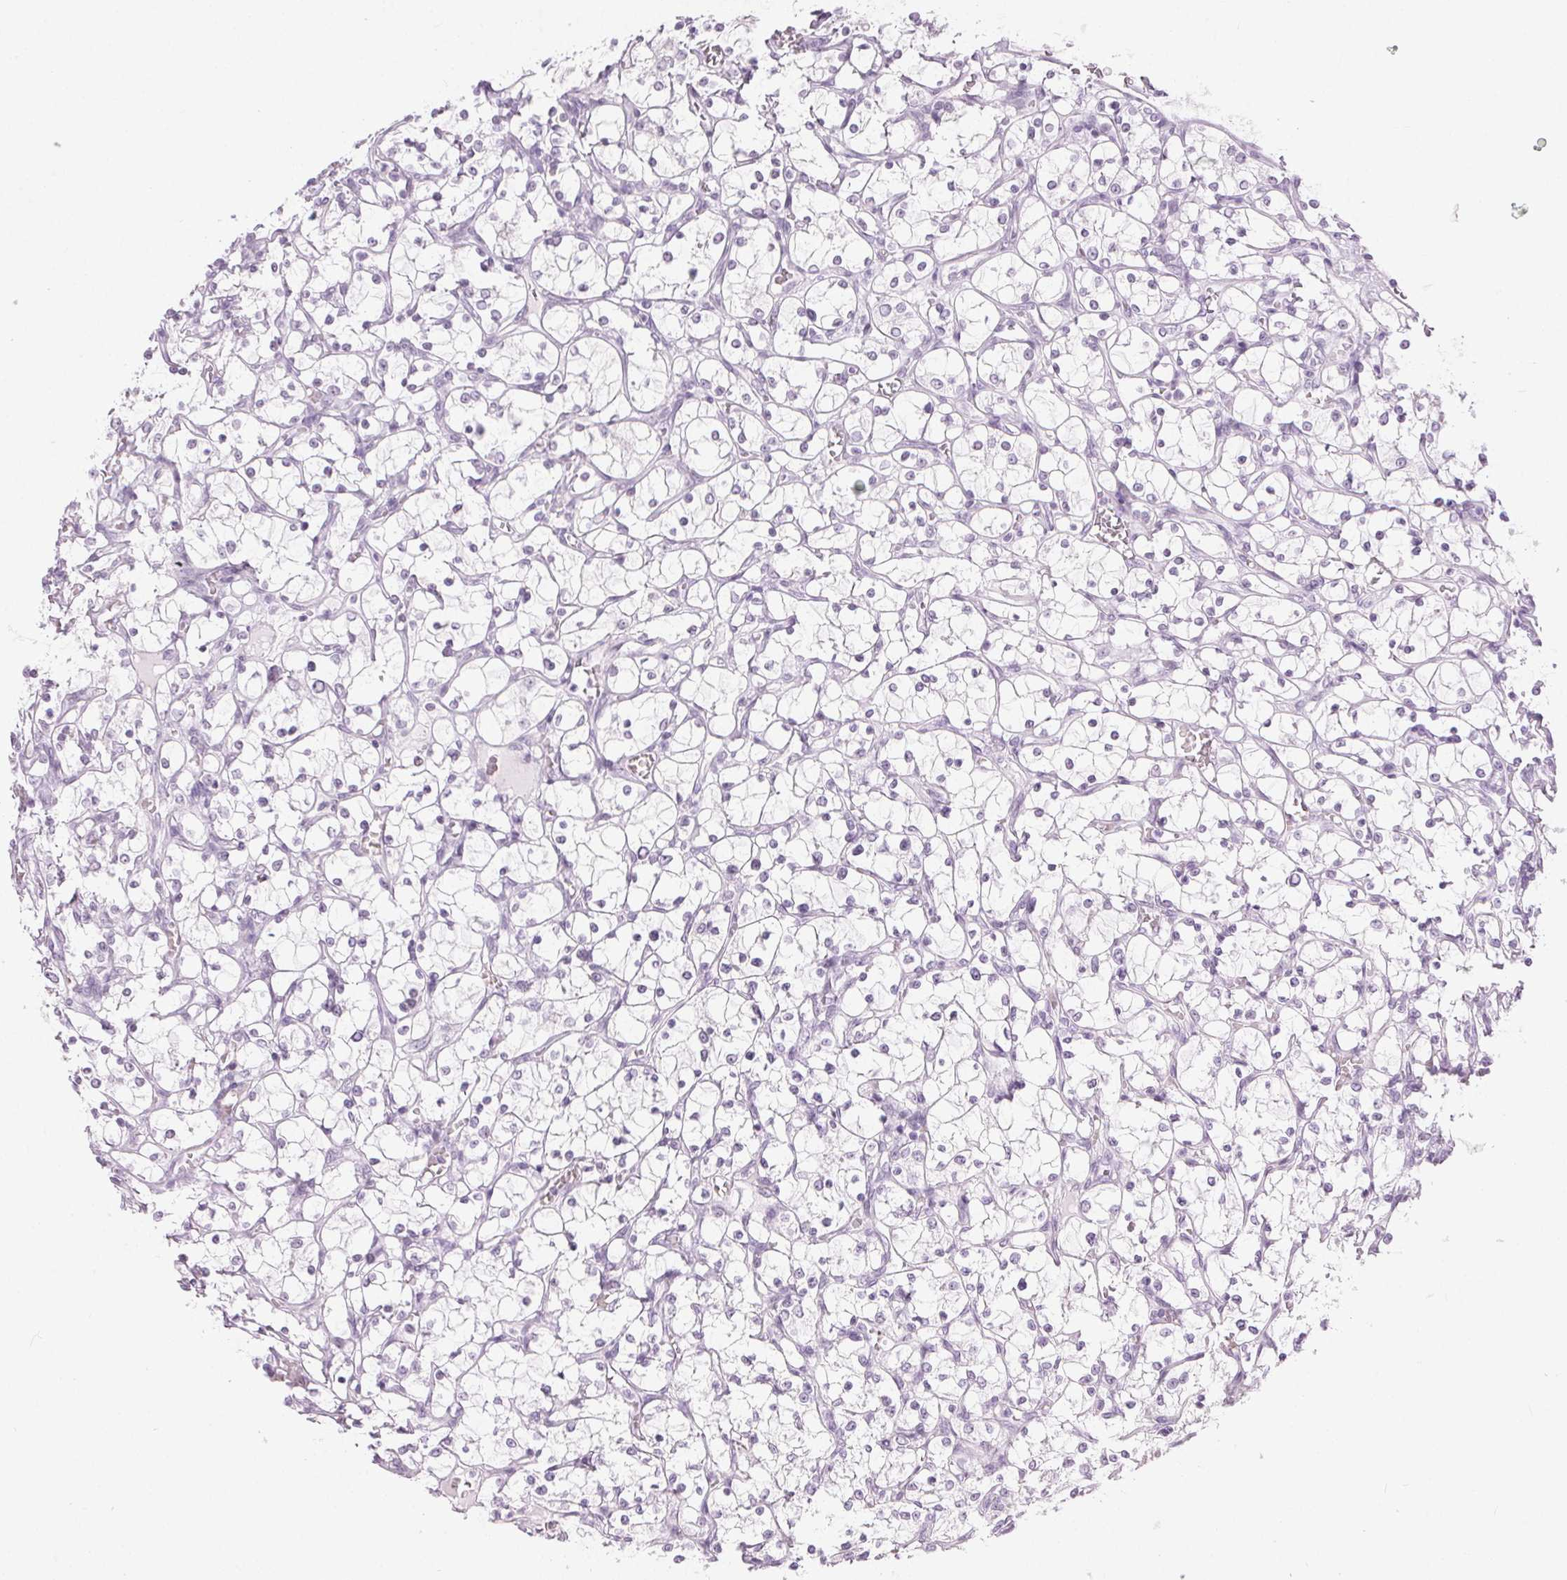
{"staining": {"intensity": "negative", "quantity": "none", "location": "none"}, "tissue": "renal cancer", "cell_type": "Tumor cells", "image_type": "cancer", "snomed": [{"axis": "morphology", "description": "Adenocarcinoma, NOS"}, {"axis": "topography", "description": "Kidney"}], "caption": "The micrograph shows no staining of tumor cells in renal cancer (adenocarcinoma). (DAB IHC with hematoxylin counter stain).", "gene": "BEND2", "patient": {"sex": "female", "age": 69}}